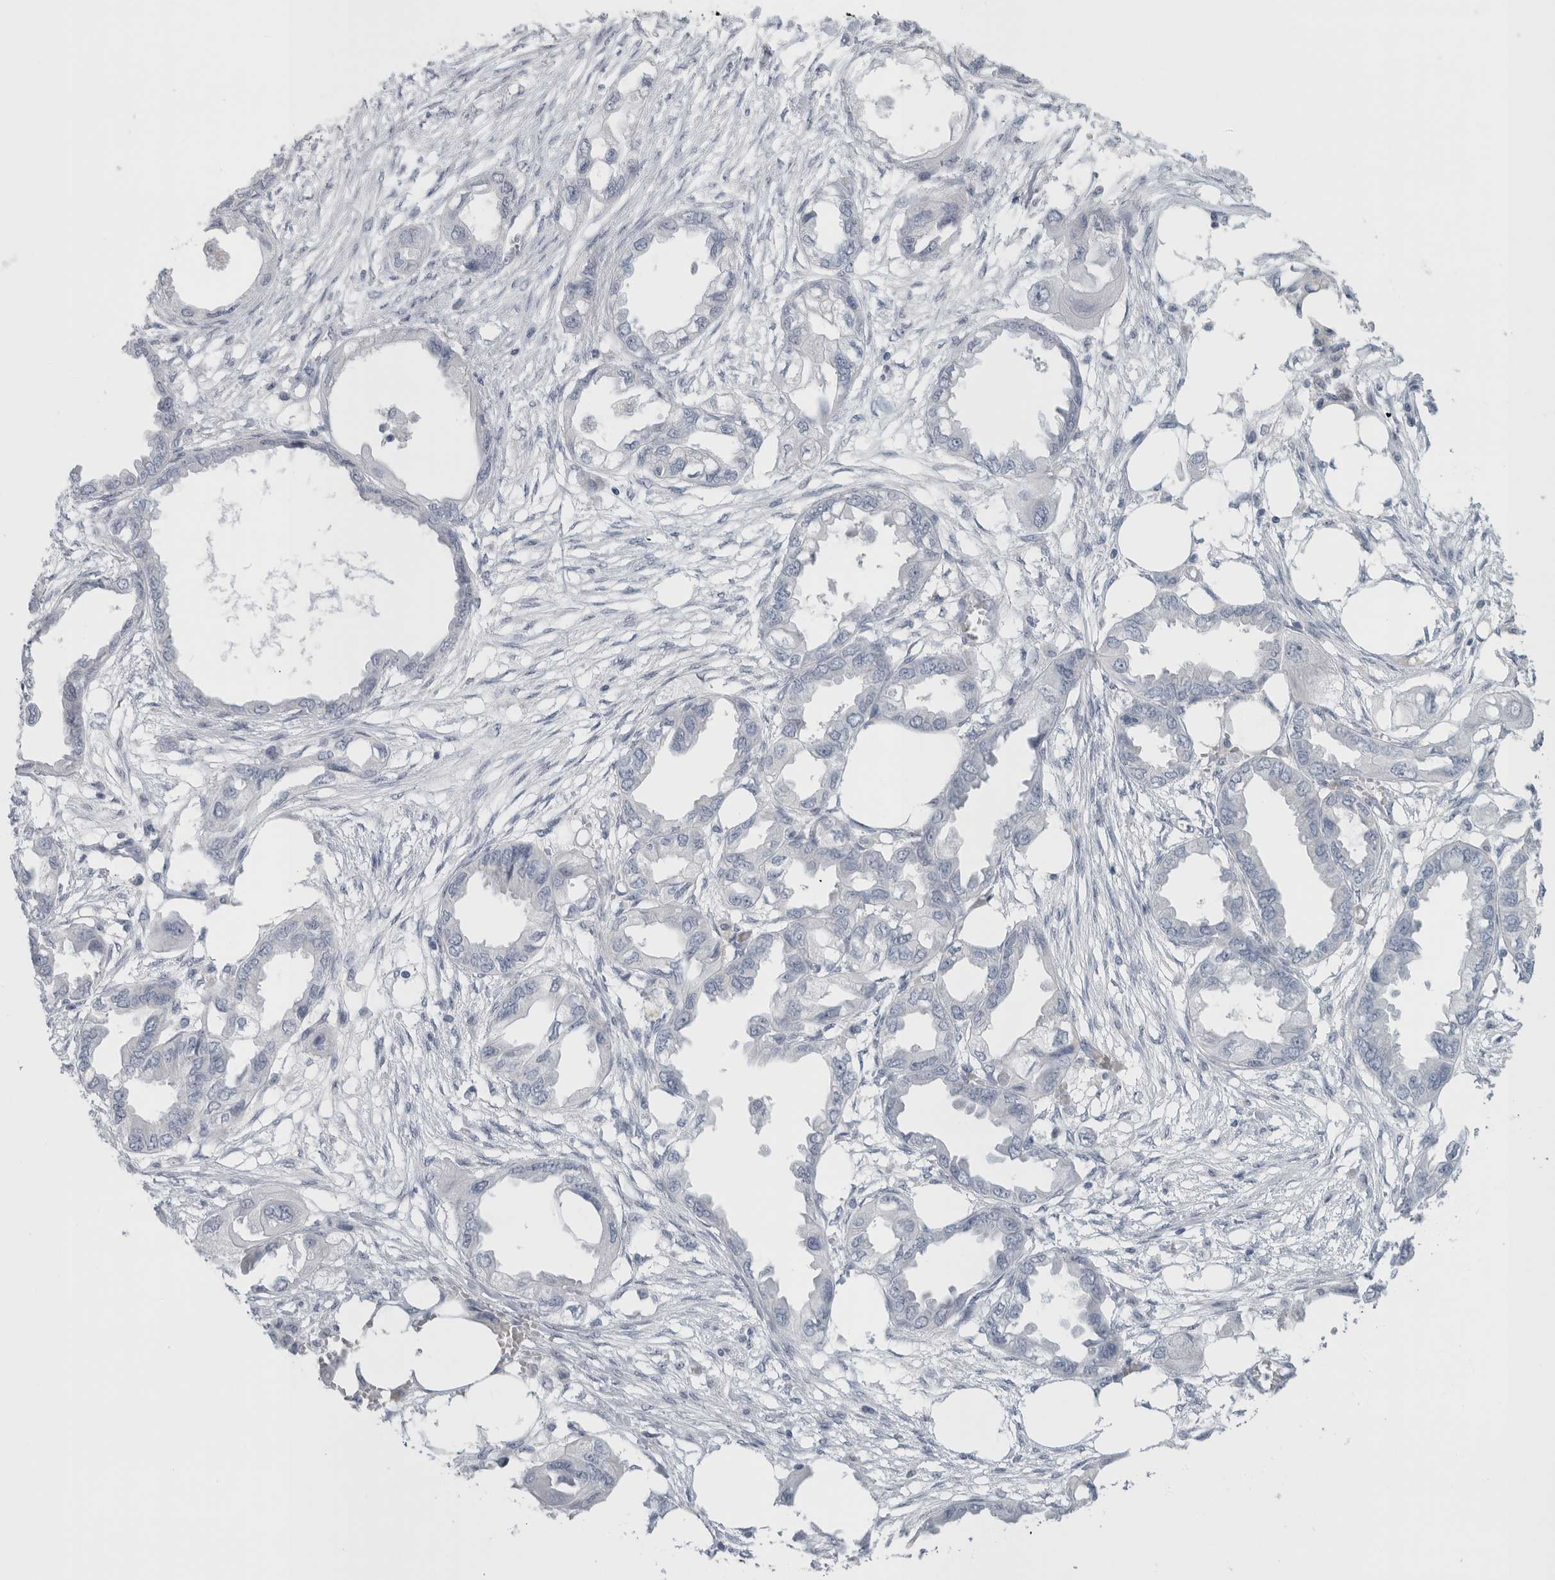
{"staining": {"intensity": "negative", "quantity": "none", "location": "none"}, "tissue": "endometrial cancer", "cell_type": "Tumor cells", "image_type": "cancer", "snomed": [{"axis": "morphology", "description": "Adenocarcinoma, NOS"}, {"axis": "morphology", "description": "Adenocarcinoma, metastatic, NOS"}, {"axis": "topography", "description": "Adipose tissue"}, {"axis": "topography", "description": "Endometrium"}], "caption": "Immunohistochemical staining of human endometrial cancer shows no significant expression in tumor cells.", "gene": "FMR1NB", "patient": {"sex": "female", "age": 67}}